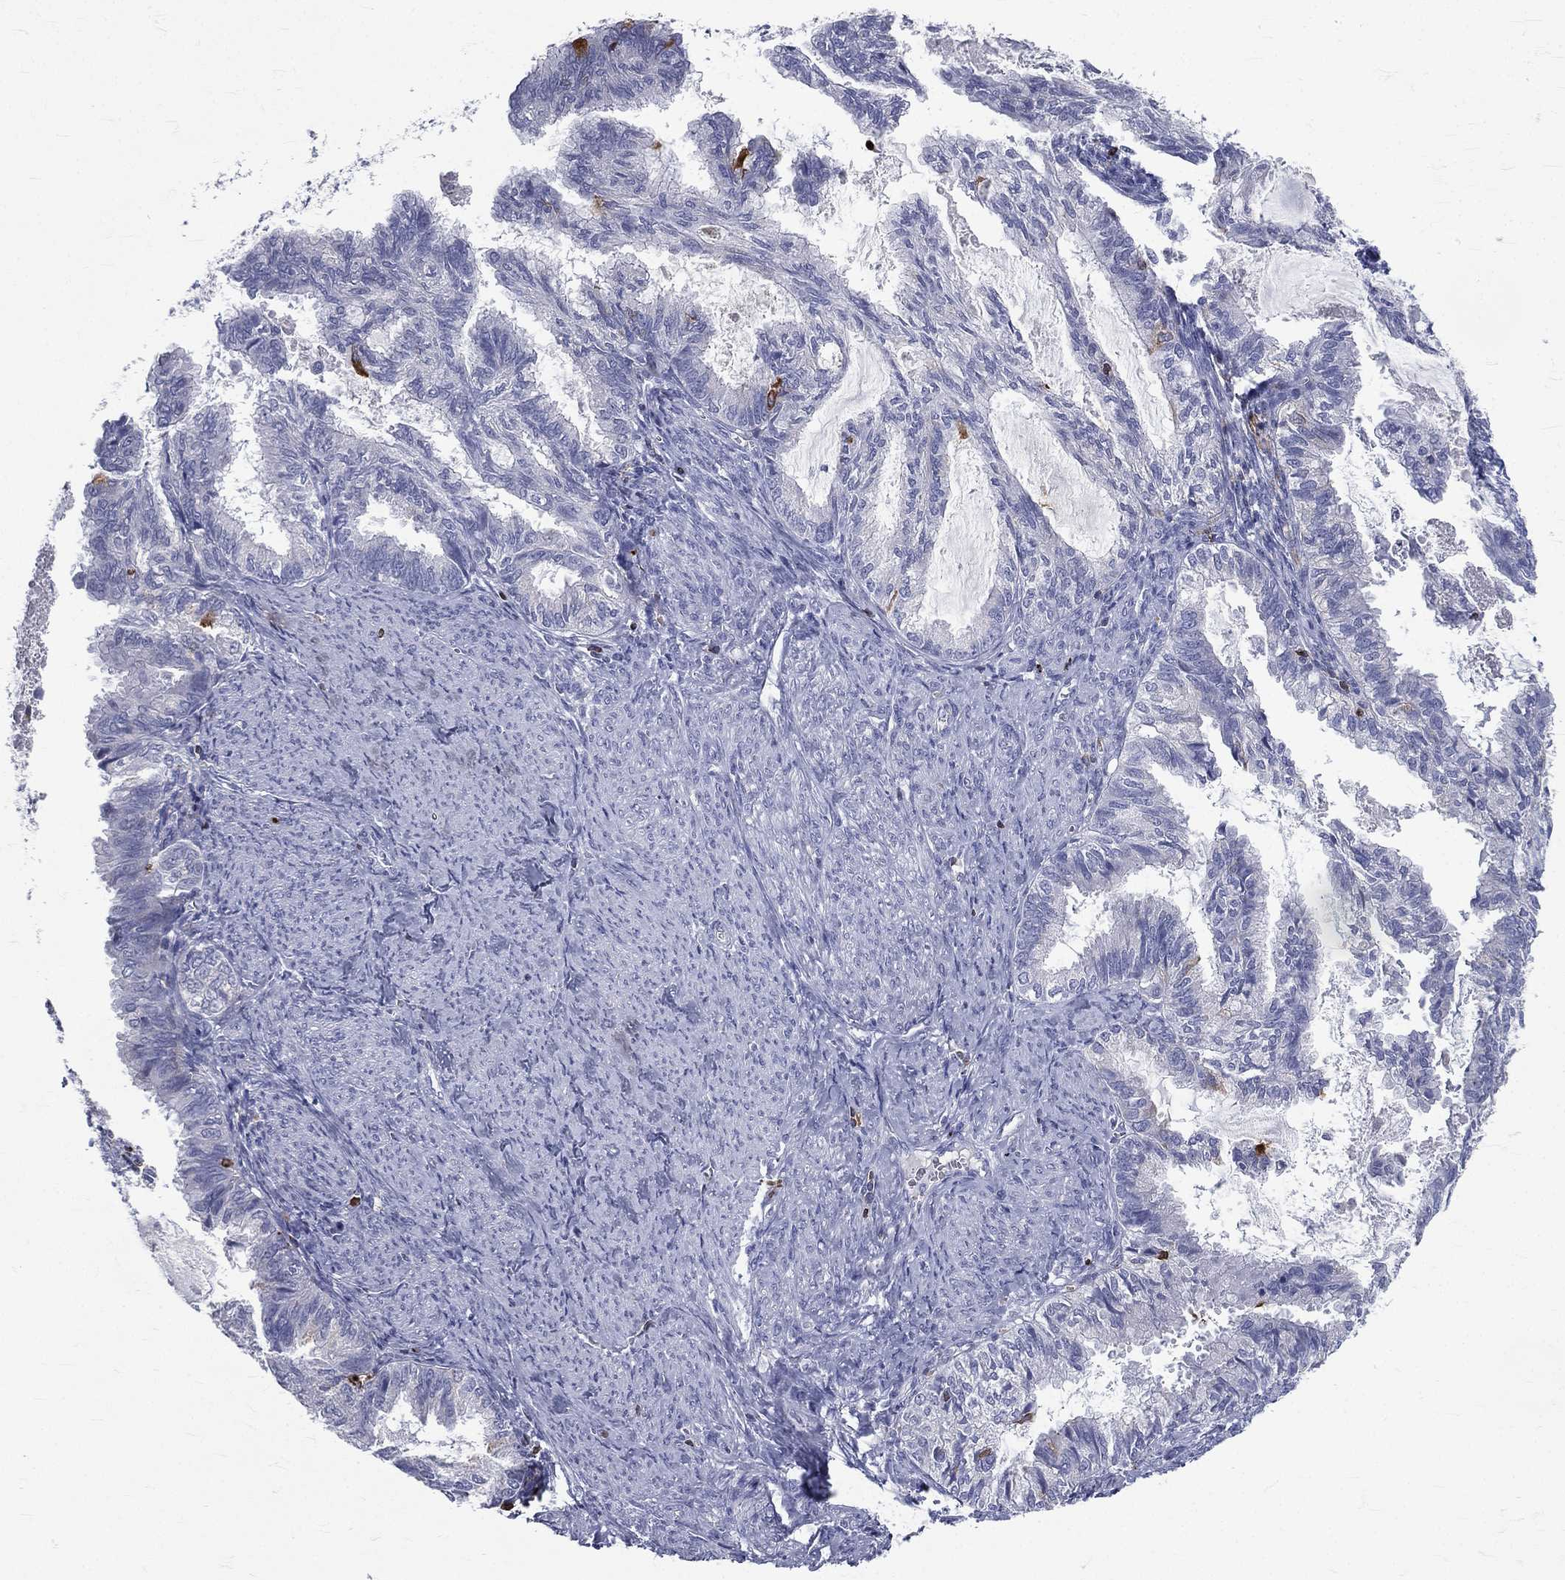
{"staining": {"intensity": "negative", "quantity": "none", "location": "none"}, "tissue": "endometrial cancer", "cell_type": "Tumor cells", "image_type": "cancer", "snomed": [{"axis": "morphology", "description": "Adenocarcinoma, NOS"}, {"axis": "topography", "description": "Endometrium"}], "caption": "DAB (3,3'-diaminobenzidine) immunohistochemical staining of human endometrial cancer reveals no significant staining in tumor cells.", "gene": "CTSW", "patient": {"sex": "female", "age": 86}}